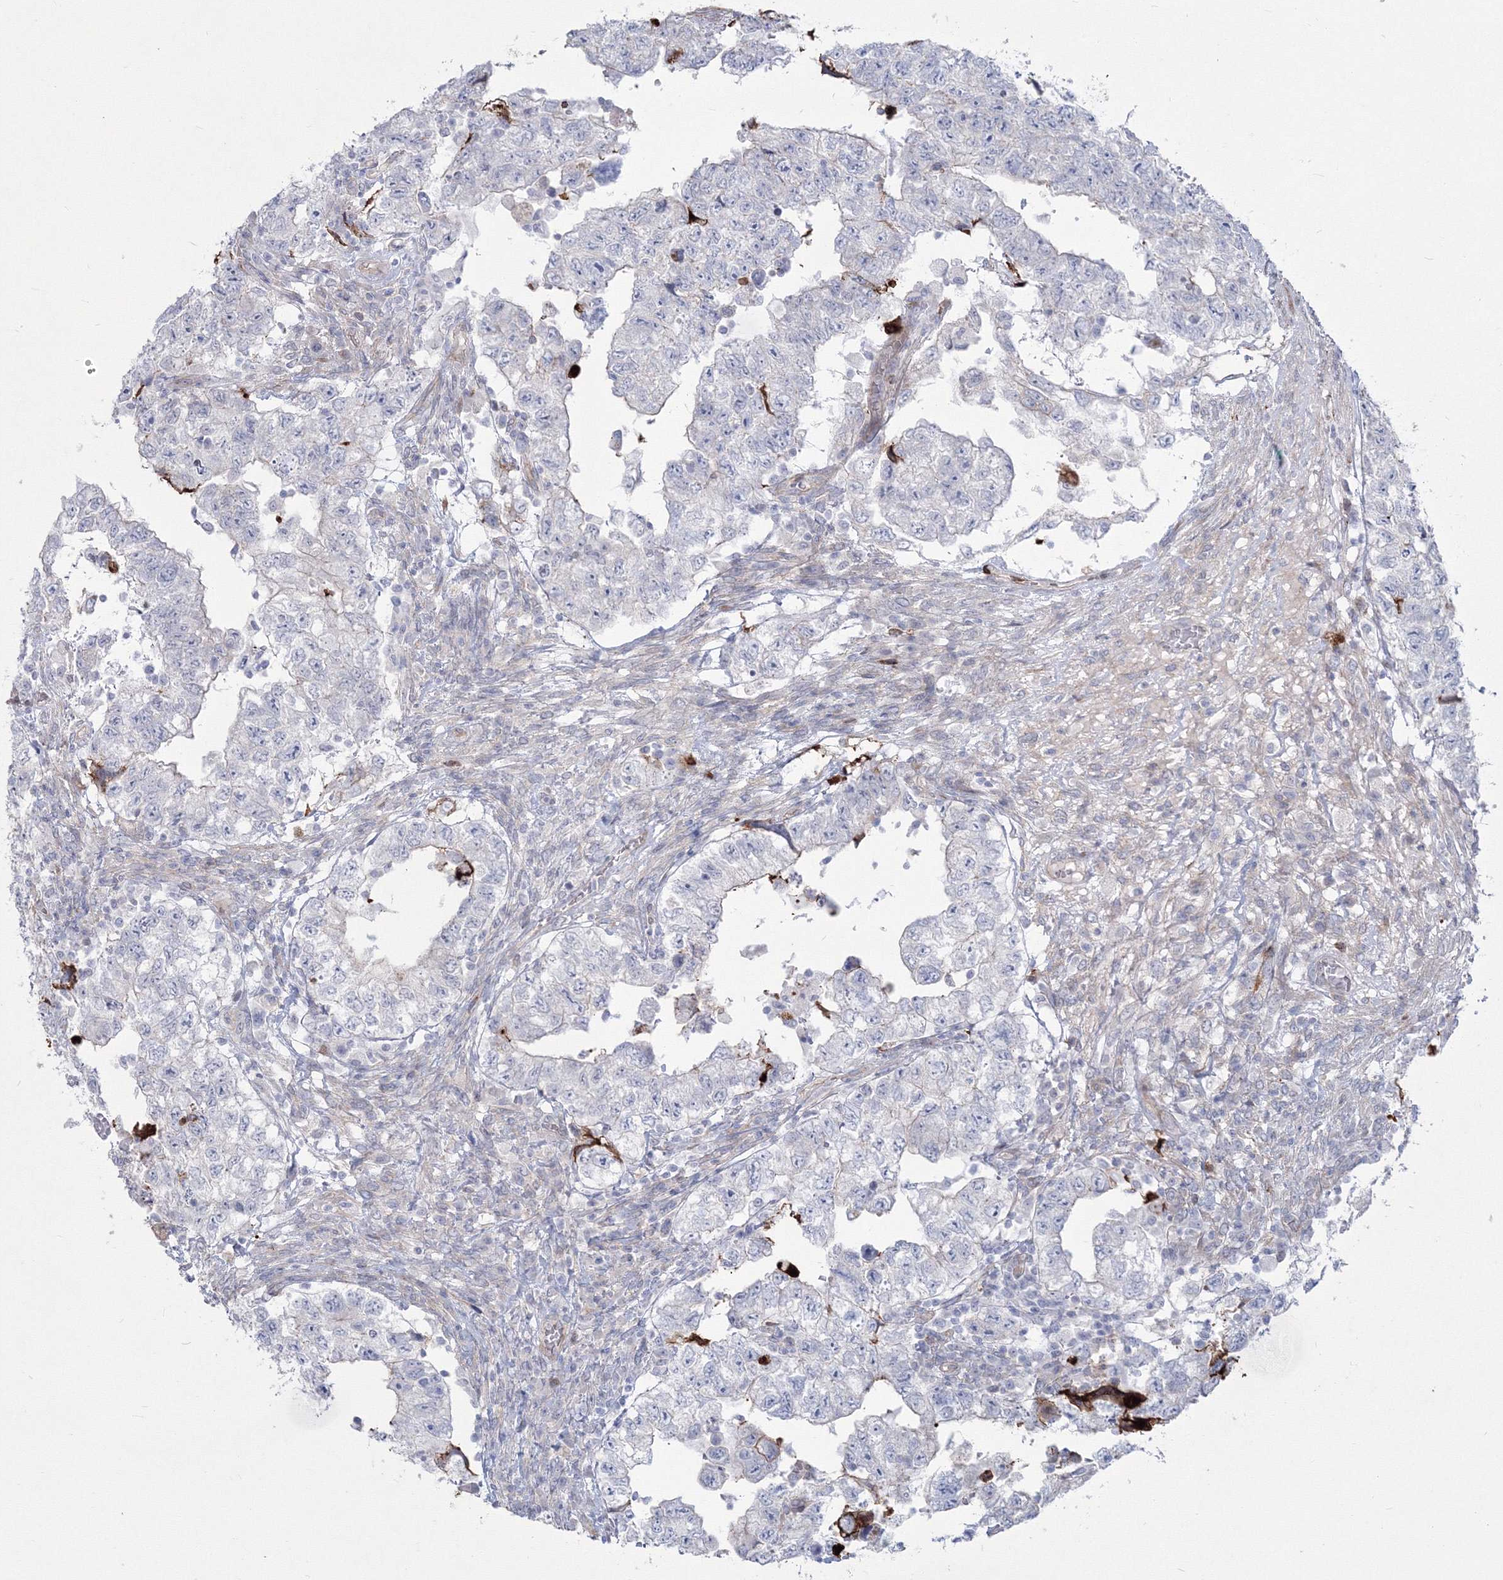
{"staining": {"intensity": "negative", "quantity": "none", "location": "none"}, "tissue": "testis cancer", "cell_type": "Tumor cells", "image_type": "cancer", "snomed": [{"axis": "morphology", "description": "Carcinoma, Embryonal, NOS"}, {"axis": "topography", "description": "Testis"}], "caption": "Embryonal carcinoma (testis) was stained to show a protein in brown. There is no significant expression in tumor cells.", "gene": "HYAL2", "patient": {"sex": "male", "age": 36}}